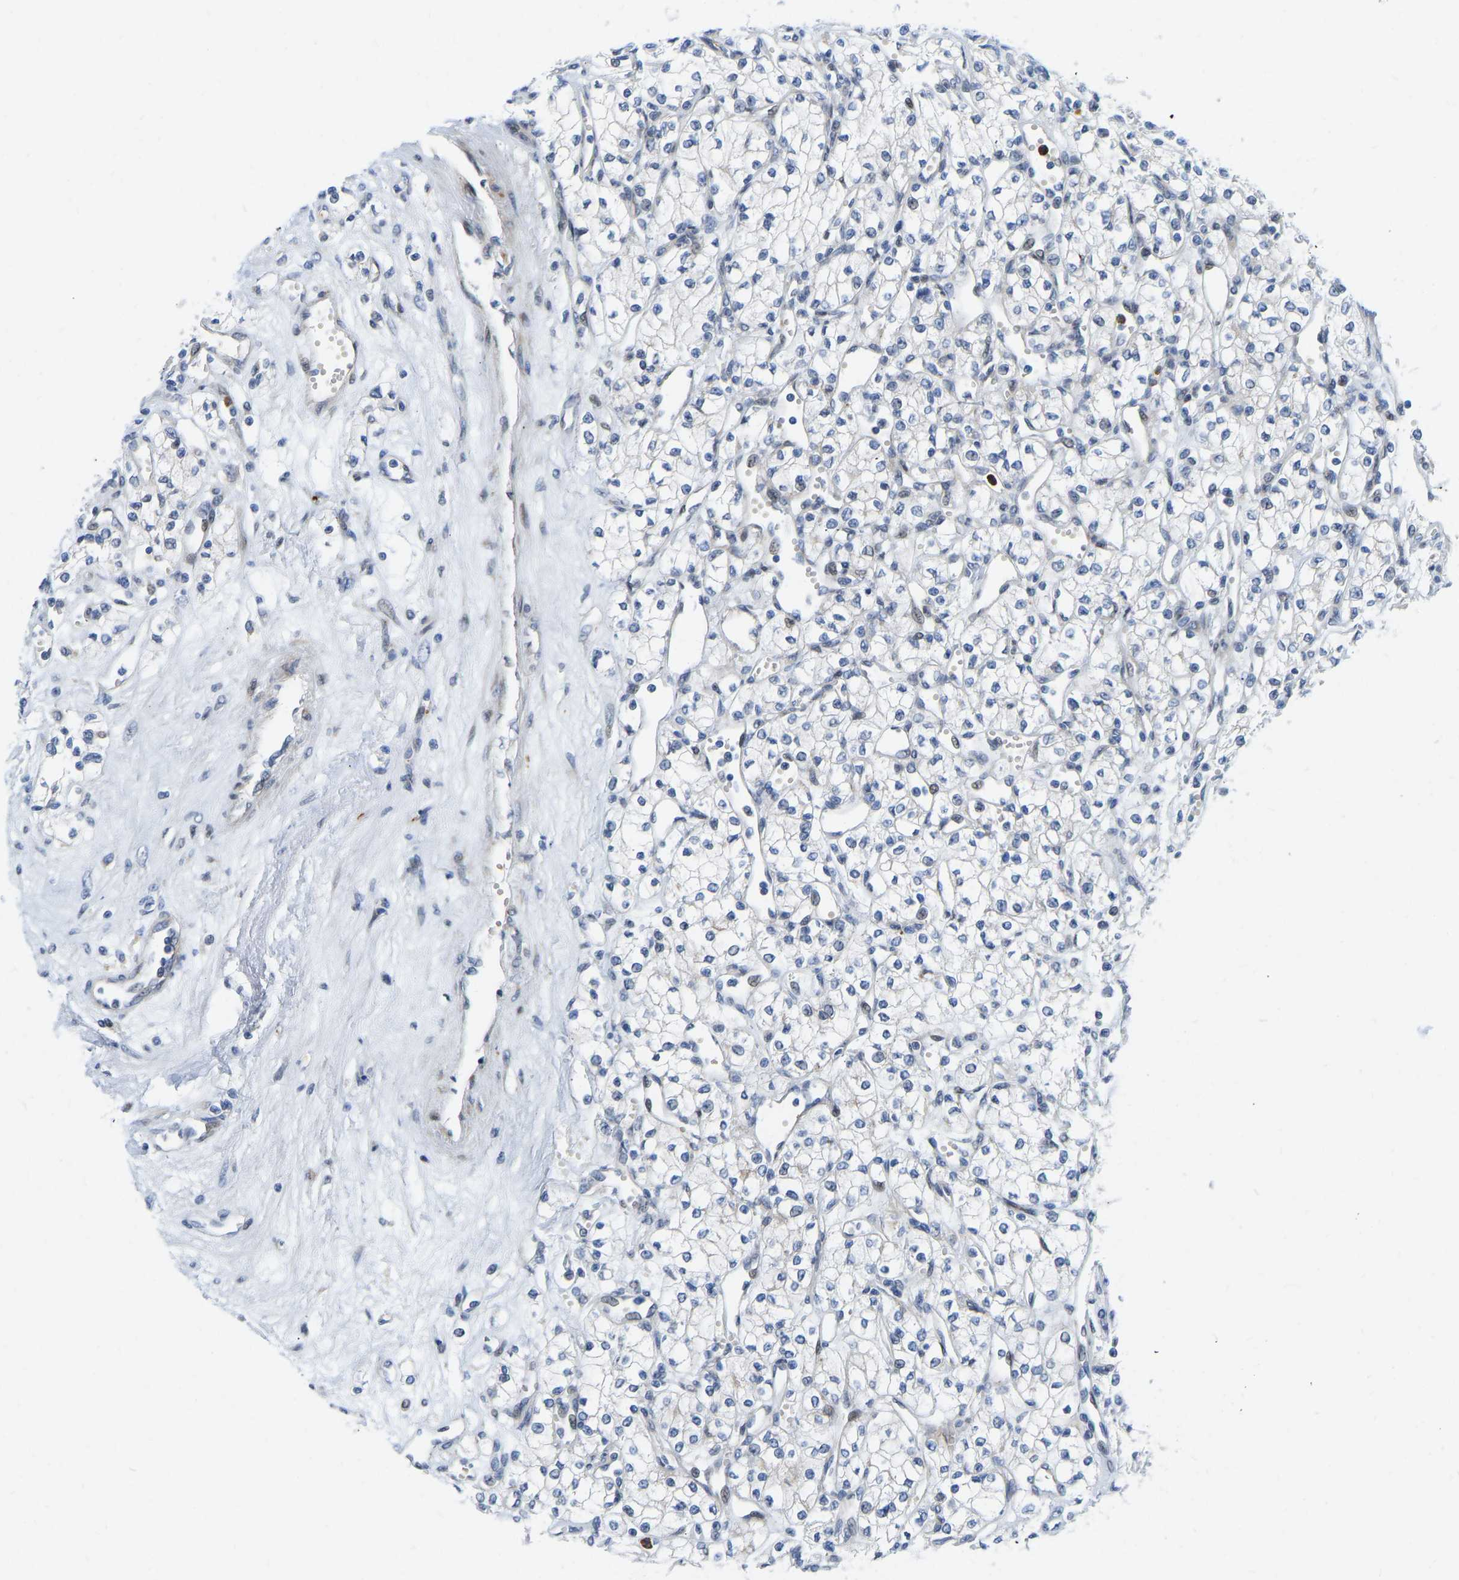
{"staining": {"intensity": "moderate", "quantity": "<25%", "location": "nuclear"}, "tissue": "renal cancer", "cell_type": "Tumor cells", "image_type": "cancer", "snomed": [{"axis": "morphology", "description": "Adenocarcinoma, NOS"}, {"axis": "topography", "description": "Kidney"}], "caption": "Renal cancer (adenocarcinoma) stained with DAB (3,3'-diaminobenzidine) immunohistochemistry exhibits low levels of moderate nuclear staining in about <25% of tumor cells.", "gene": "HDAC5", "patient": {"sex": "male", "age": 59}}